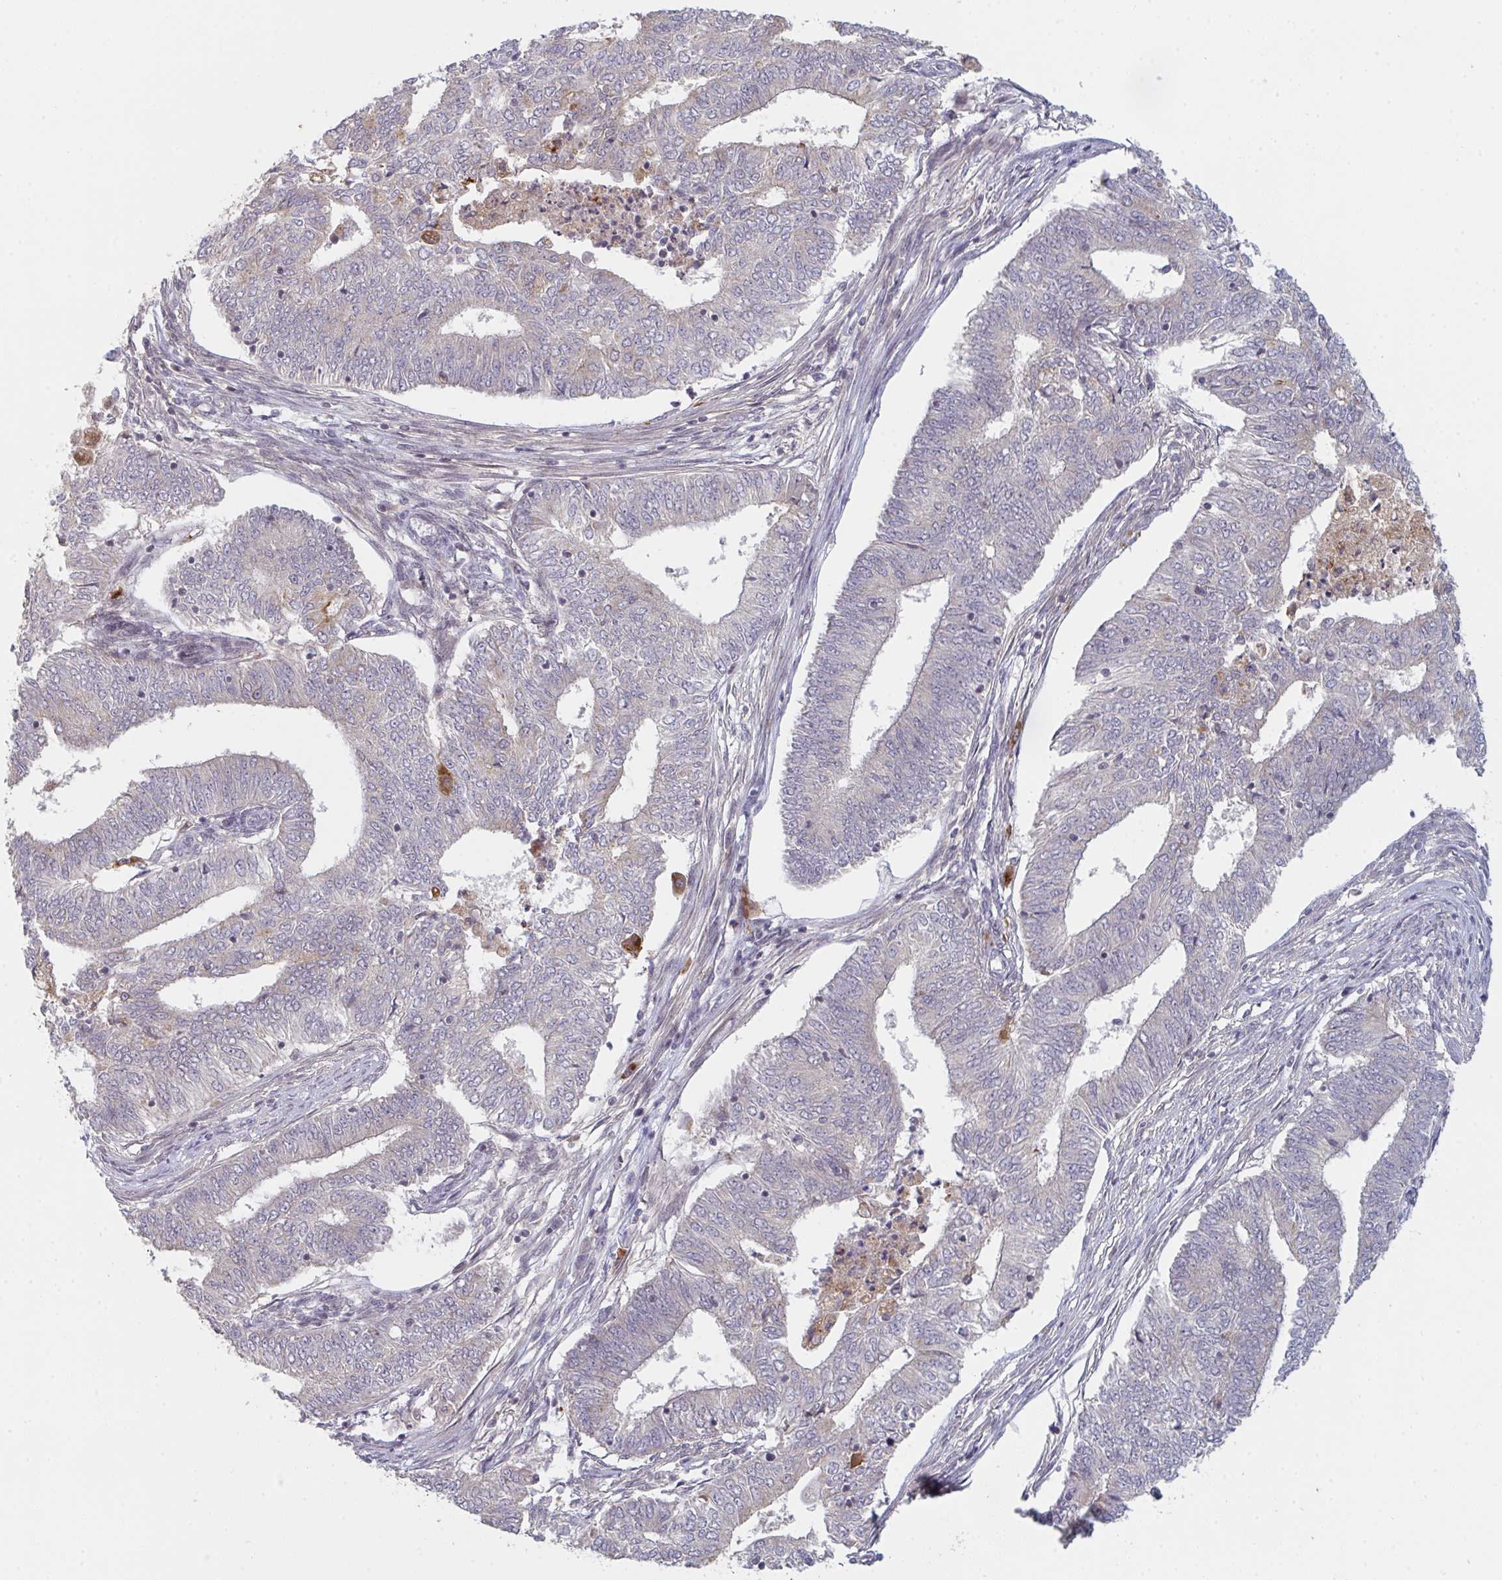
{"staining": {"intensity": "negative", "quantity": "none", "location": "none"}, "tissue": "endometrial cancer", "cell_type": "Tumor cells", "image_type": "cancer", "snomed": [{"axis": "morphology", "description": "Adenocarcinoma, NOS"}, {"axis": "topography", "description": "Endometrium"}], "caption": "This is an IHC histopathology image of human adenocarcinoma (endometrial). There is no staining in tumor cells.", "gene": "DCST1", "patient": {"sex": "female", "age": 62}}